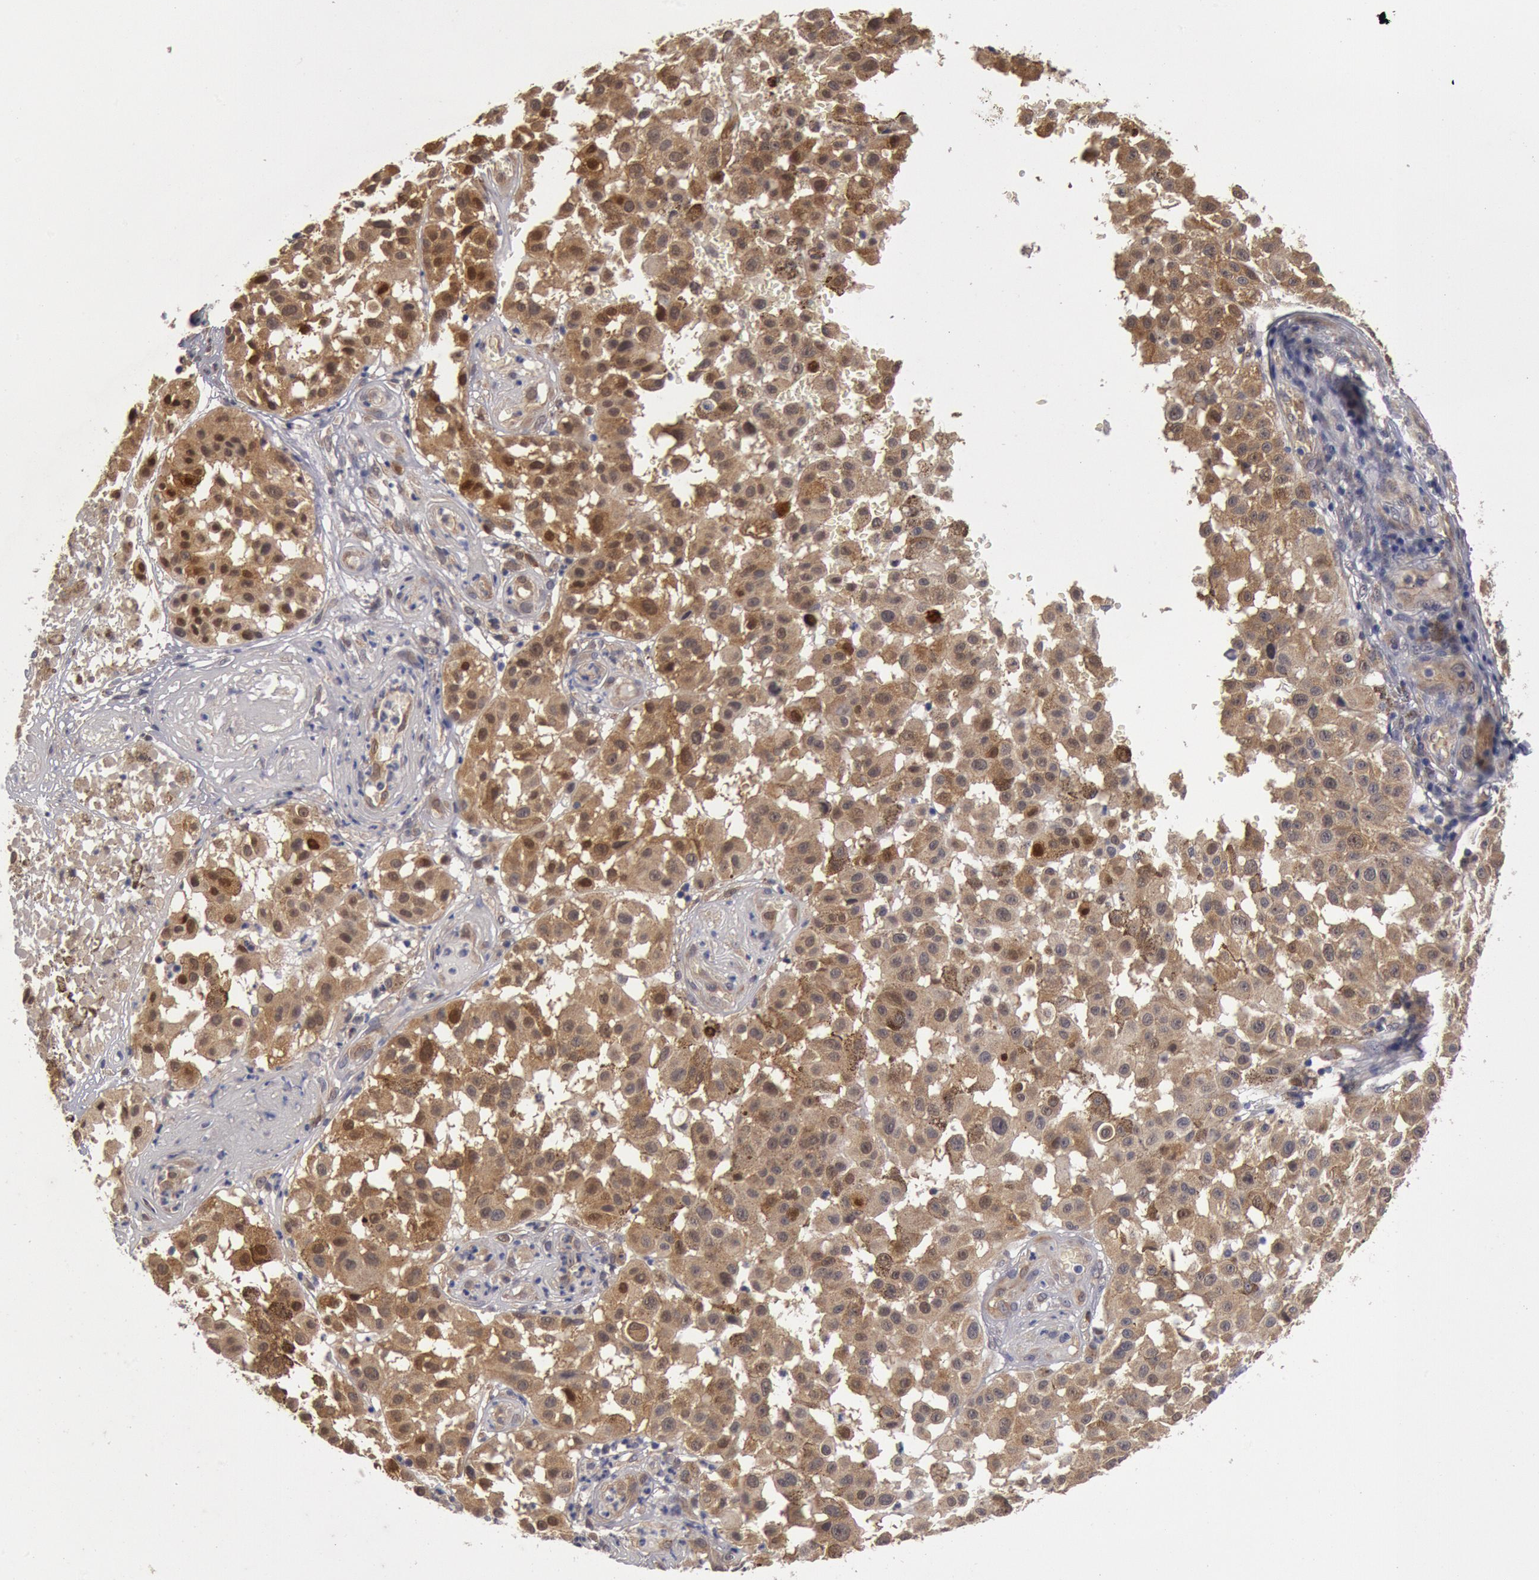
{"staining": {"intensity": "weak", "quantity": ">75%", "location": "cytoplasmic/membranous"}, "tissue": "melanoma", "cell_type": "Tumor cells", "image_type": "cancer", "snomed": [{"axis": "morphology", "description": "Malignant melanoma, NOS"}, {"axis": "topography", "description": "Skin"}], "caption": "Weak cytoplasmic/membranous expression for a protein is identified in approximately >75% of tumor cells of melanoma using immunohistochemistry (IHC).", "gene": "DNAJA1", "patient": {"sex": "female", "age": 64}}